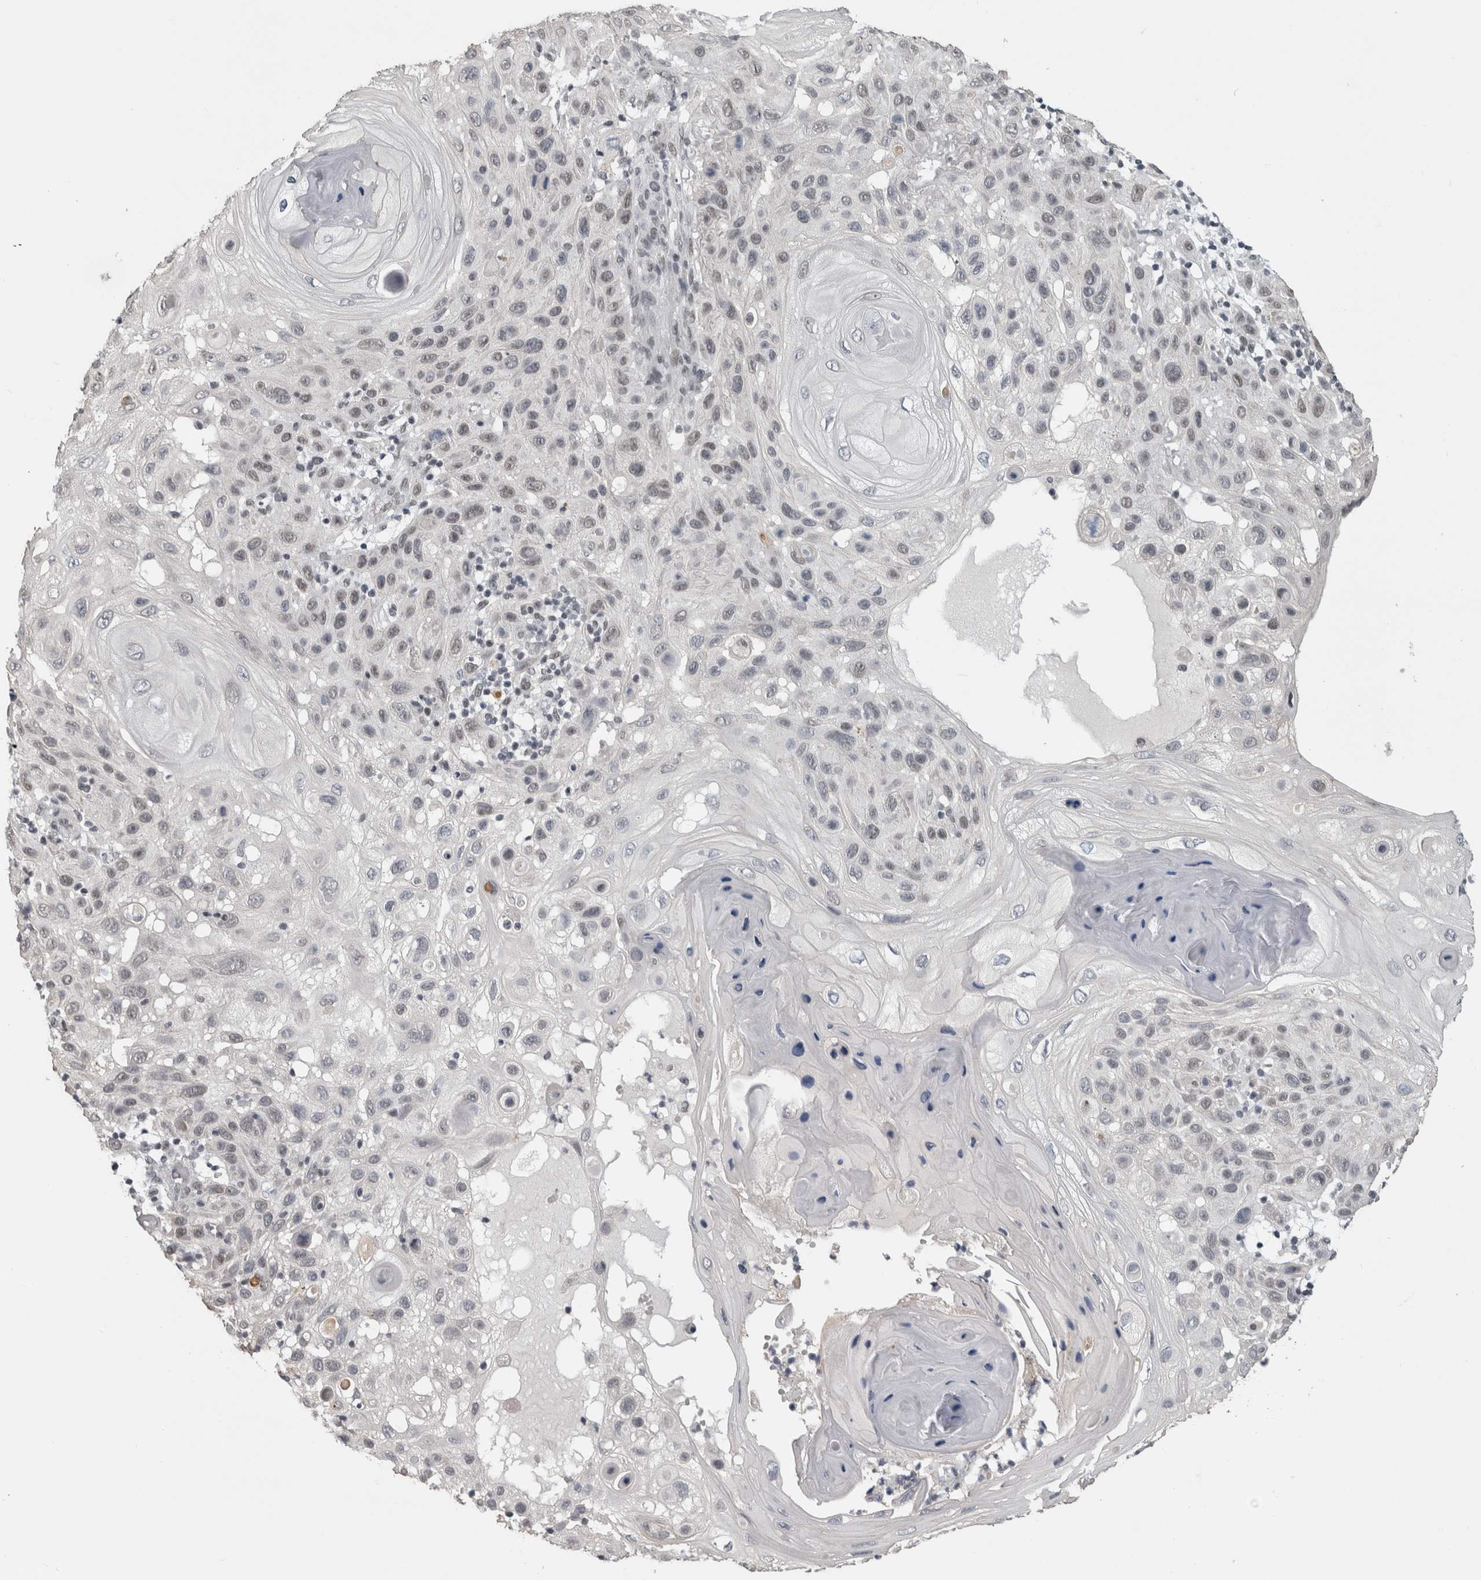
{"staining": {"intensity": "weak", "quantity": "<25%", "location": "nuclear"}, "tissue": "skin cancer", "cell_type": "Tumor cells", "image_type": "cancer", "snomed": [{"axis": "morphology", "description": "Normal tissue, NOS"}, {"axis": "morphology", "description": "Squamous cell carcinoma, NOS"}, {"axis": "topography", "description": "Skin"}], "caption": "Micrograph shows no significant protein positivity in tumor cells of skin cancer (squamous cell carcinoma).", "gene": "ARID4B", "patient": {"sex": "female", "age": 96}}